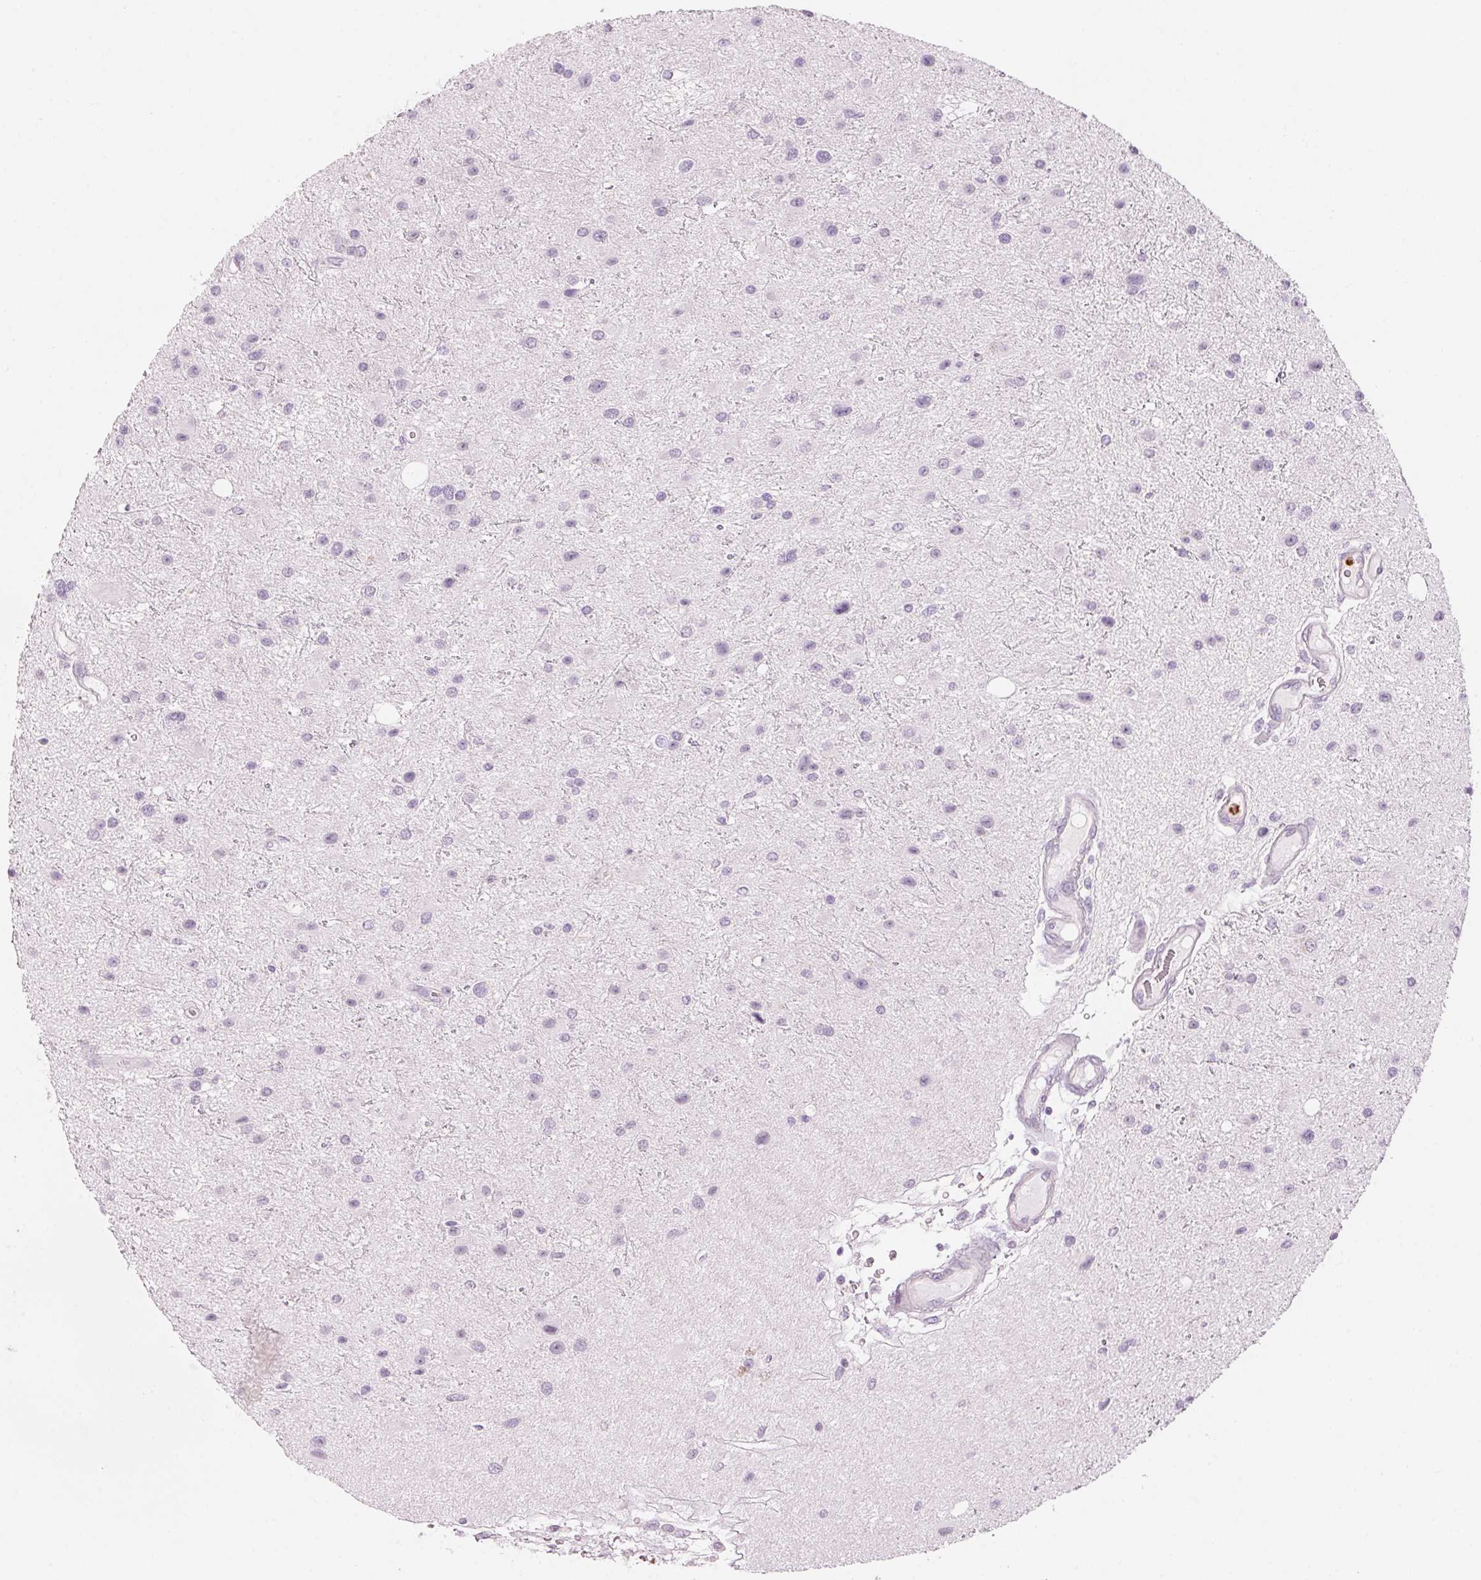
{"staining": {"intensity": "negative", "quantity": "none", "location": "none"}, "tissue": "glioma", "cell_type": "Tumor cells", "image_type": "cancer", "snomed": [{"axis": "morphology", "description": "Glioma, malignant, Low grade"}, {"axis": "topography", "description": "Brain"}], "caption": "The IHC micrograph has no significant positivity in tumor cells of malignant glioma (low-grade) tissue. Nuclei are stained in blue.", "gene": "KLK7", "patient": {"sex": "female", "age": 32}}